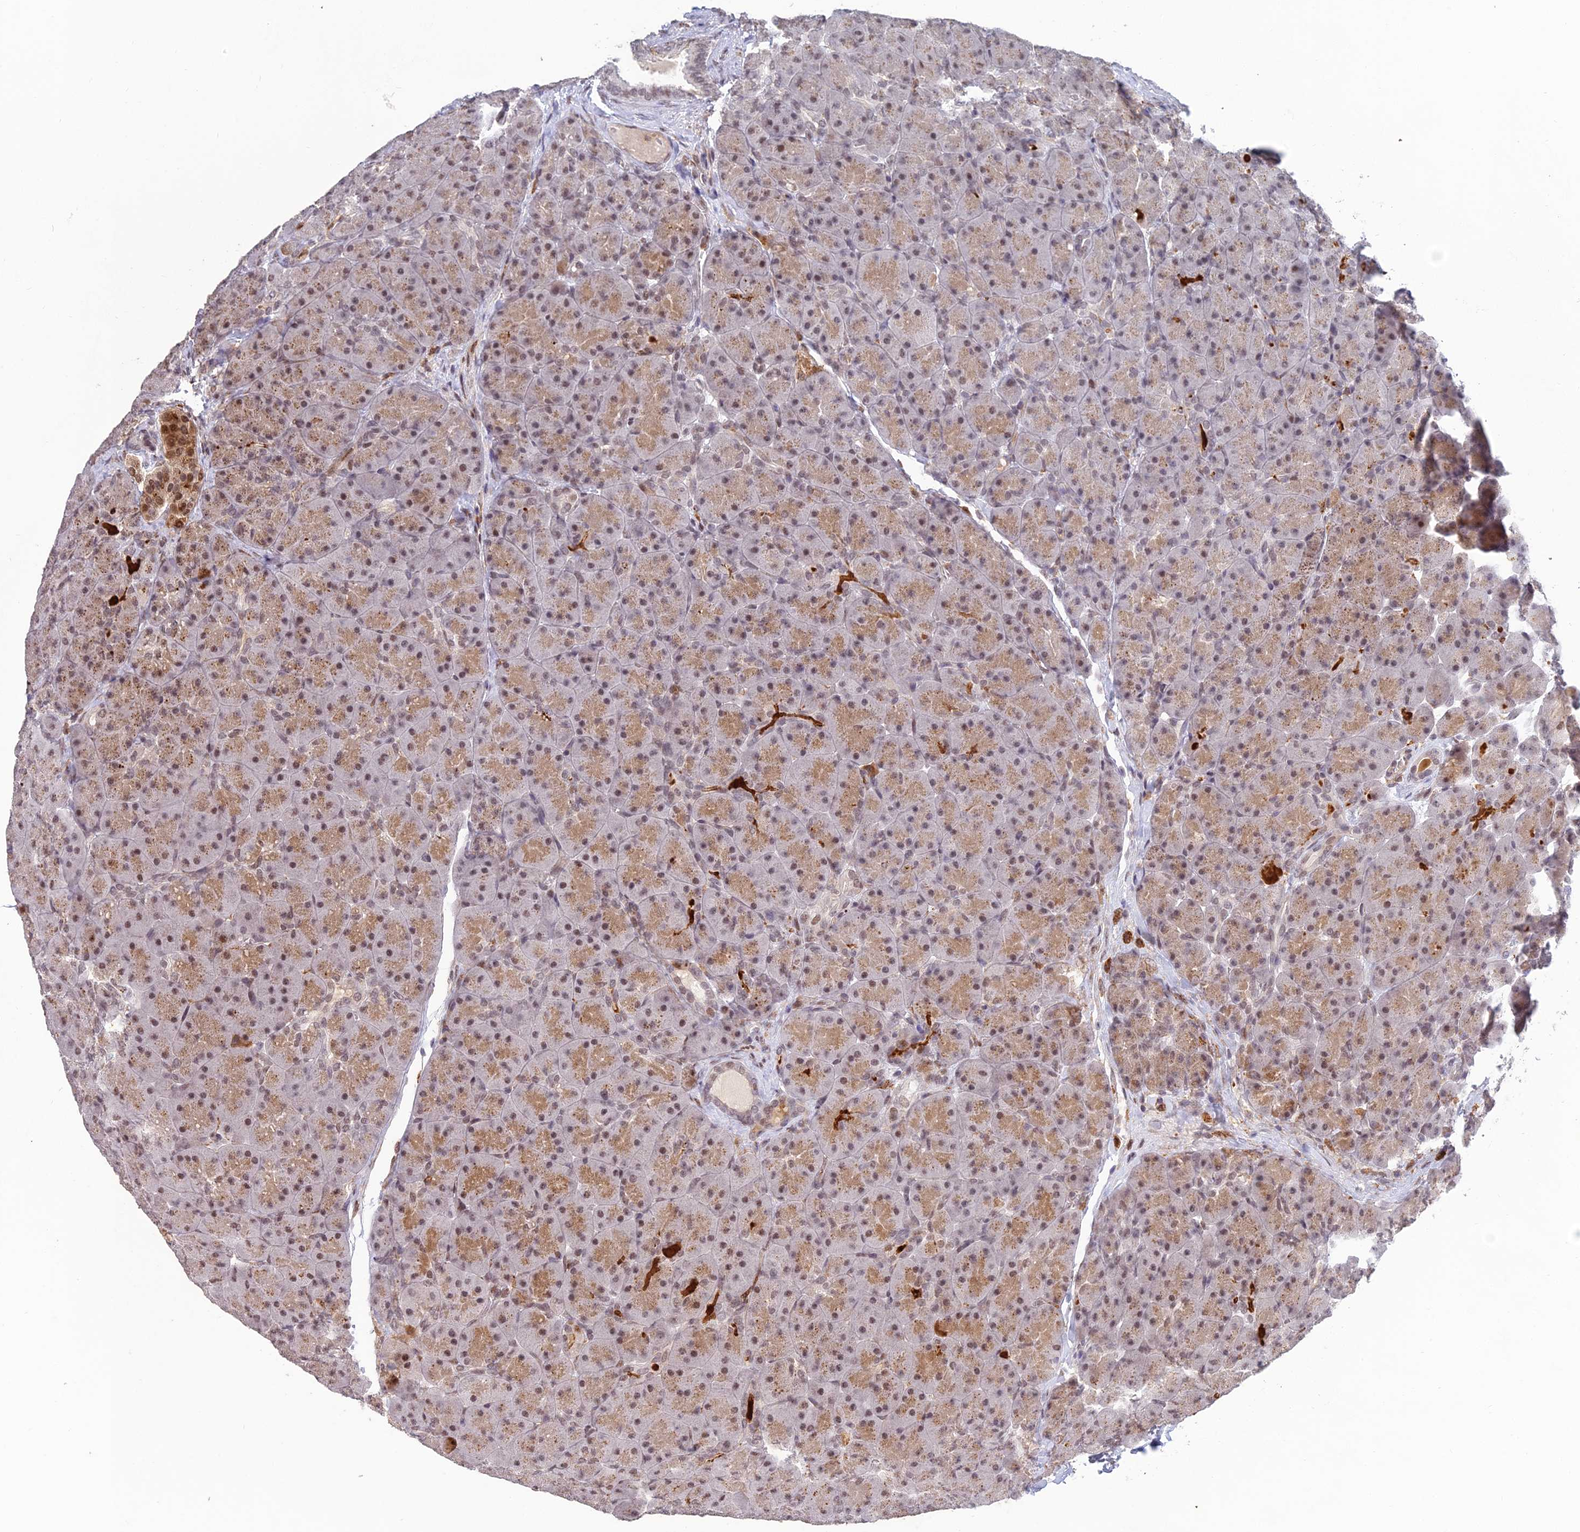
{"staining": {"intensity": "moderate", "quantity": ">75%", "location": "cytoplasmic/membranous,nuclear"}, "tissue": "pancreas", "cell_type": "Exocrine glandular cells", "image_type": "normal", "snomed": [{"axis": "morphology", "description": "Normal tissue, NOS"}, {"axis": "topography", "description": "Pancreas"}], "caption": "Approximately >75% of exocrine glandular cells in unremarkable human pancreas show moderate cytoplasmic/membranous,nuclear protein positivity as visualized by brown immunohistochemical staining.", "gene": "ABHD17A", "patient": {"sex": "male", "age": 66}}